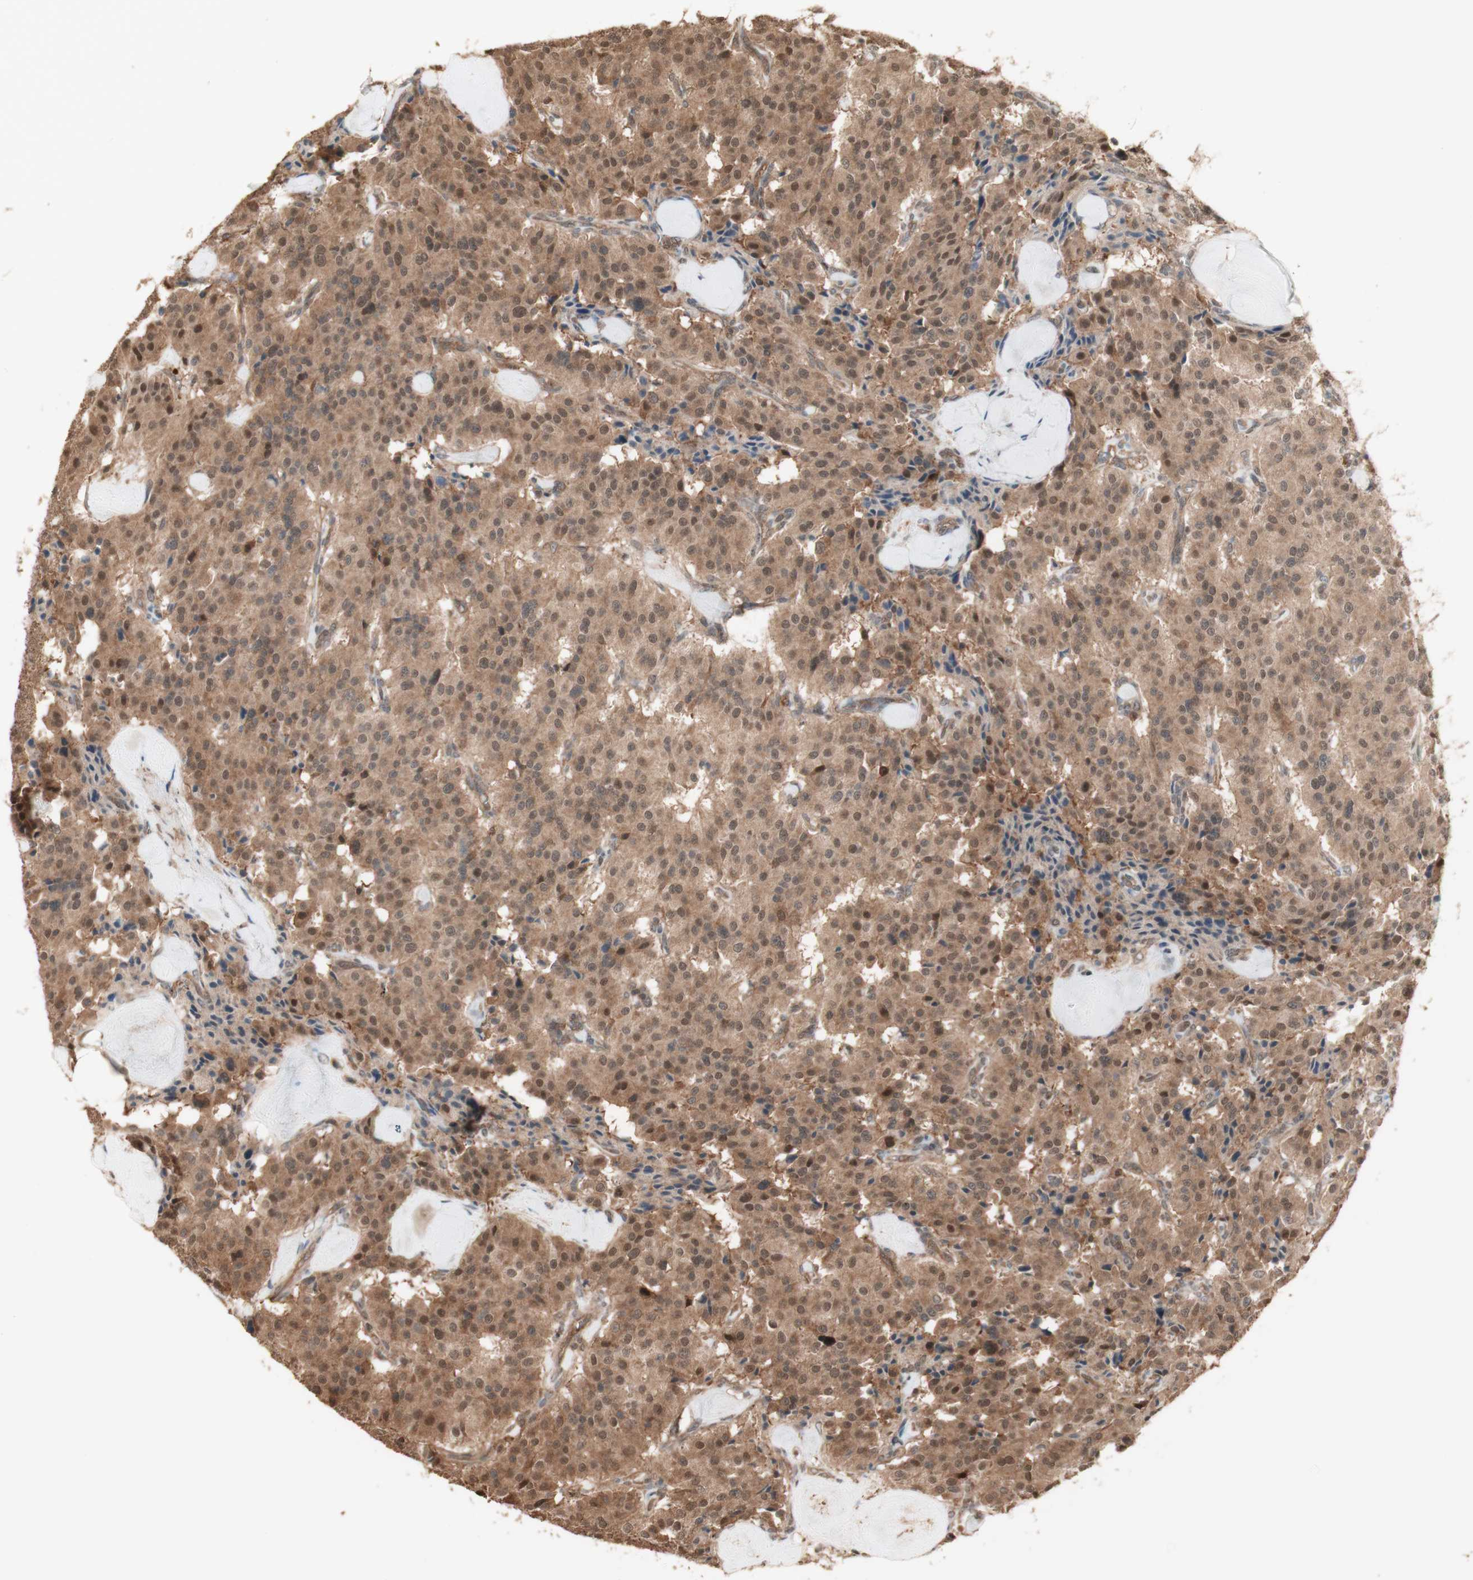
{"staining": {"intensity": "moderate", "quantity": ">75%", "location": "cytoplasmic/membranous,nuclear"}, "tissue": "carcinoid", "cell_type": "Tumor cells", "image_type": "cancer", "snomed": [{"axis": "morphology", "description": "Carcinoid, malignant, NOS"}, {"axis": "topography", "description": "Lung"}], "caption": "IHC histopathology image of neoplastic tissue: human carcinoid stained using immunohistochemistry displays medium levels of moderate protein expression localized specifically in the cytoplasmic/membranous and nuclear of tumor cells, appearing as a cytoplasmic/membranous and nuclear brown color.", "gene": "YWHAB", "patient": {"sex": "male", "age": 30}}